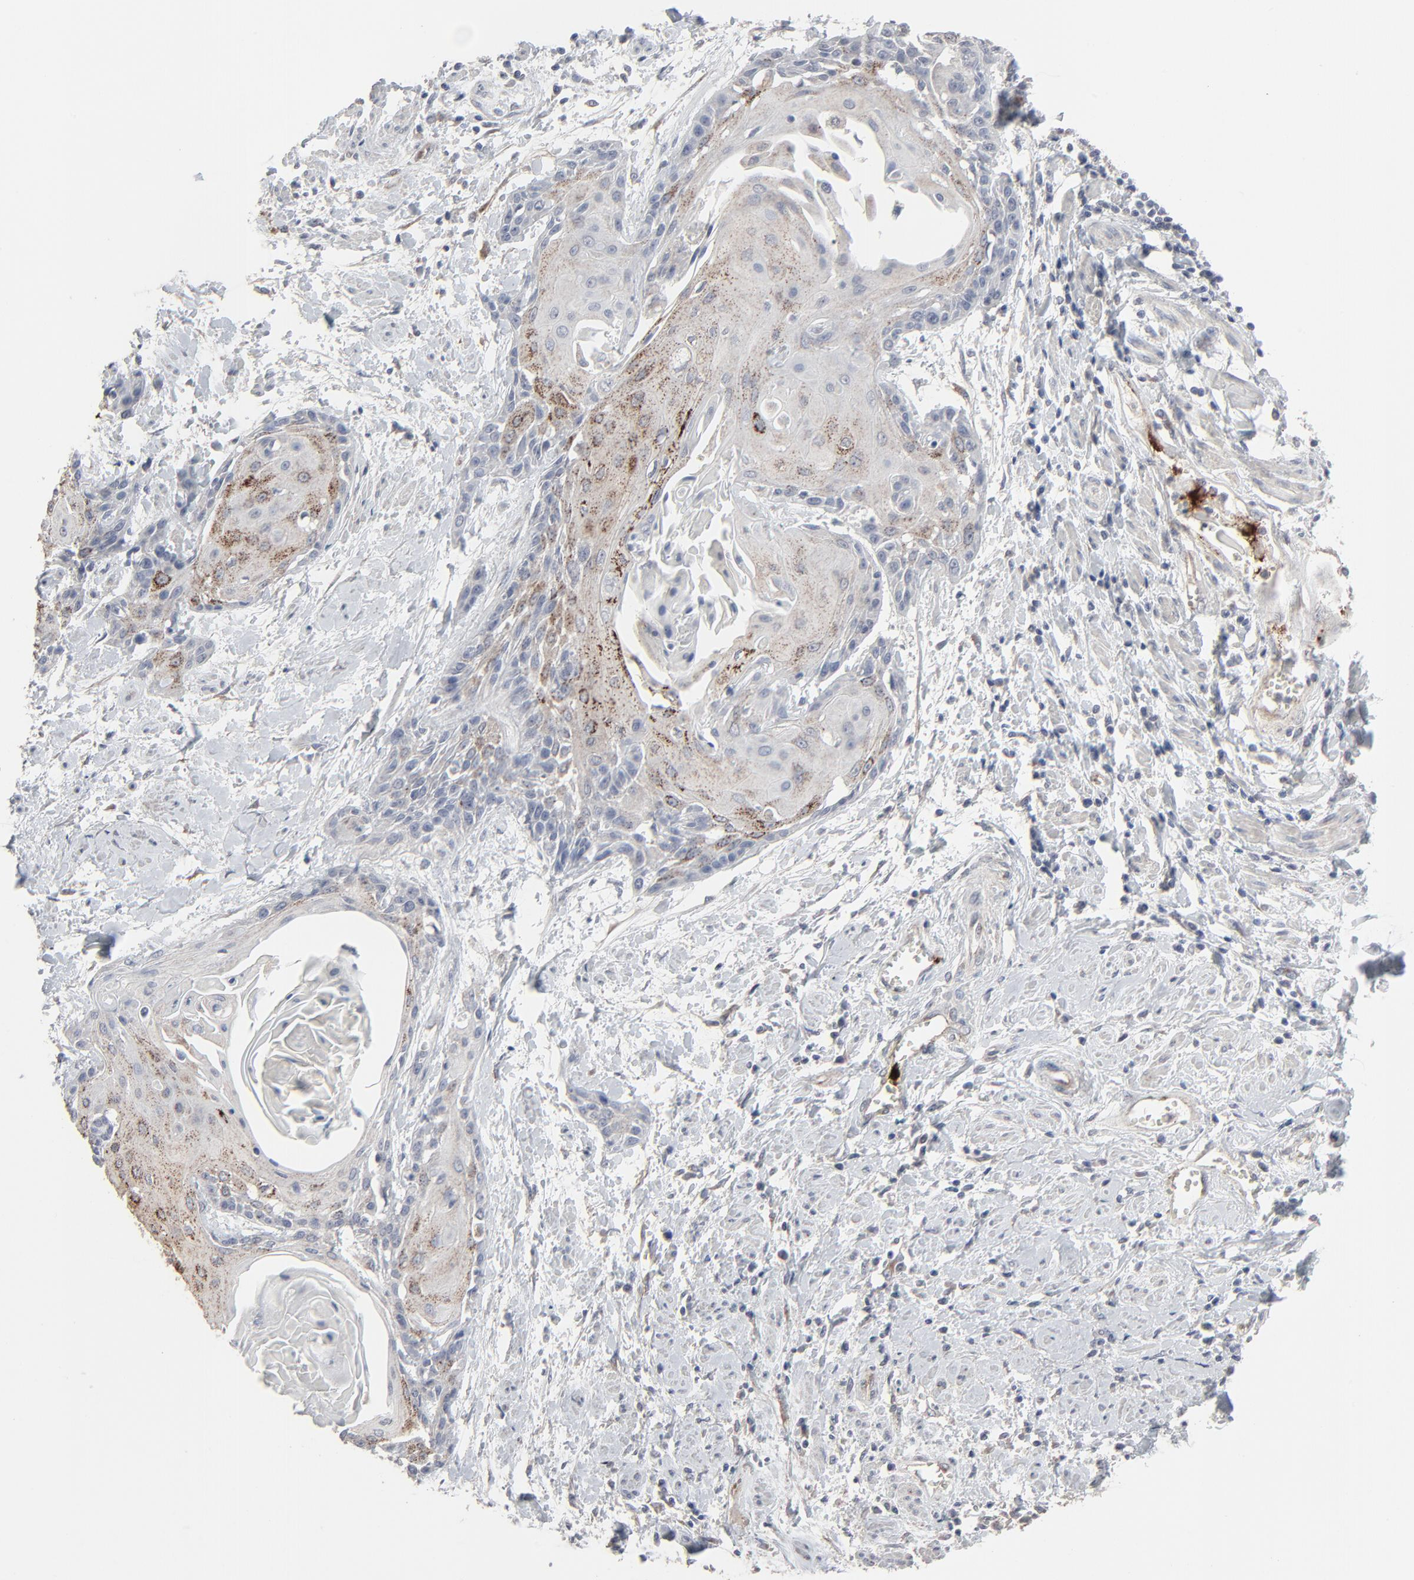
{"staining": {"intensity": "moderate", "quantity": "25%-75%", "location": "cytoplasmic/membranous"}, "tissue": "cervical cancer", "cell_type": "Tumor cells", "image_type": "cancer", "snomed": [{"axis": "morphology", "description": "Squamous cell carcinoma, NOS"}, {"axis": "topography", "description": "Cervix"}], "caption": "IHC (DAB (3,3'-diaminobenzidine)) staining of cervical squamous cell carcinoma exhibits moderate cytoplasmic/membranous protein expression in about 25%-75% of tumor cells. (brown staining indicates protein expression, while blue staining denotes nuclei).", "gene": "JAM3", "patient": {"sex": "female", "age": 57}}